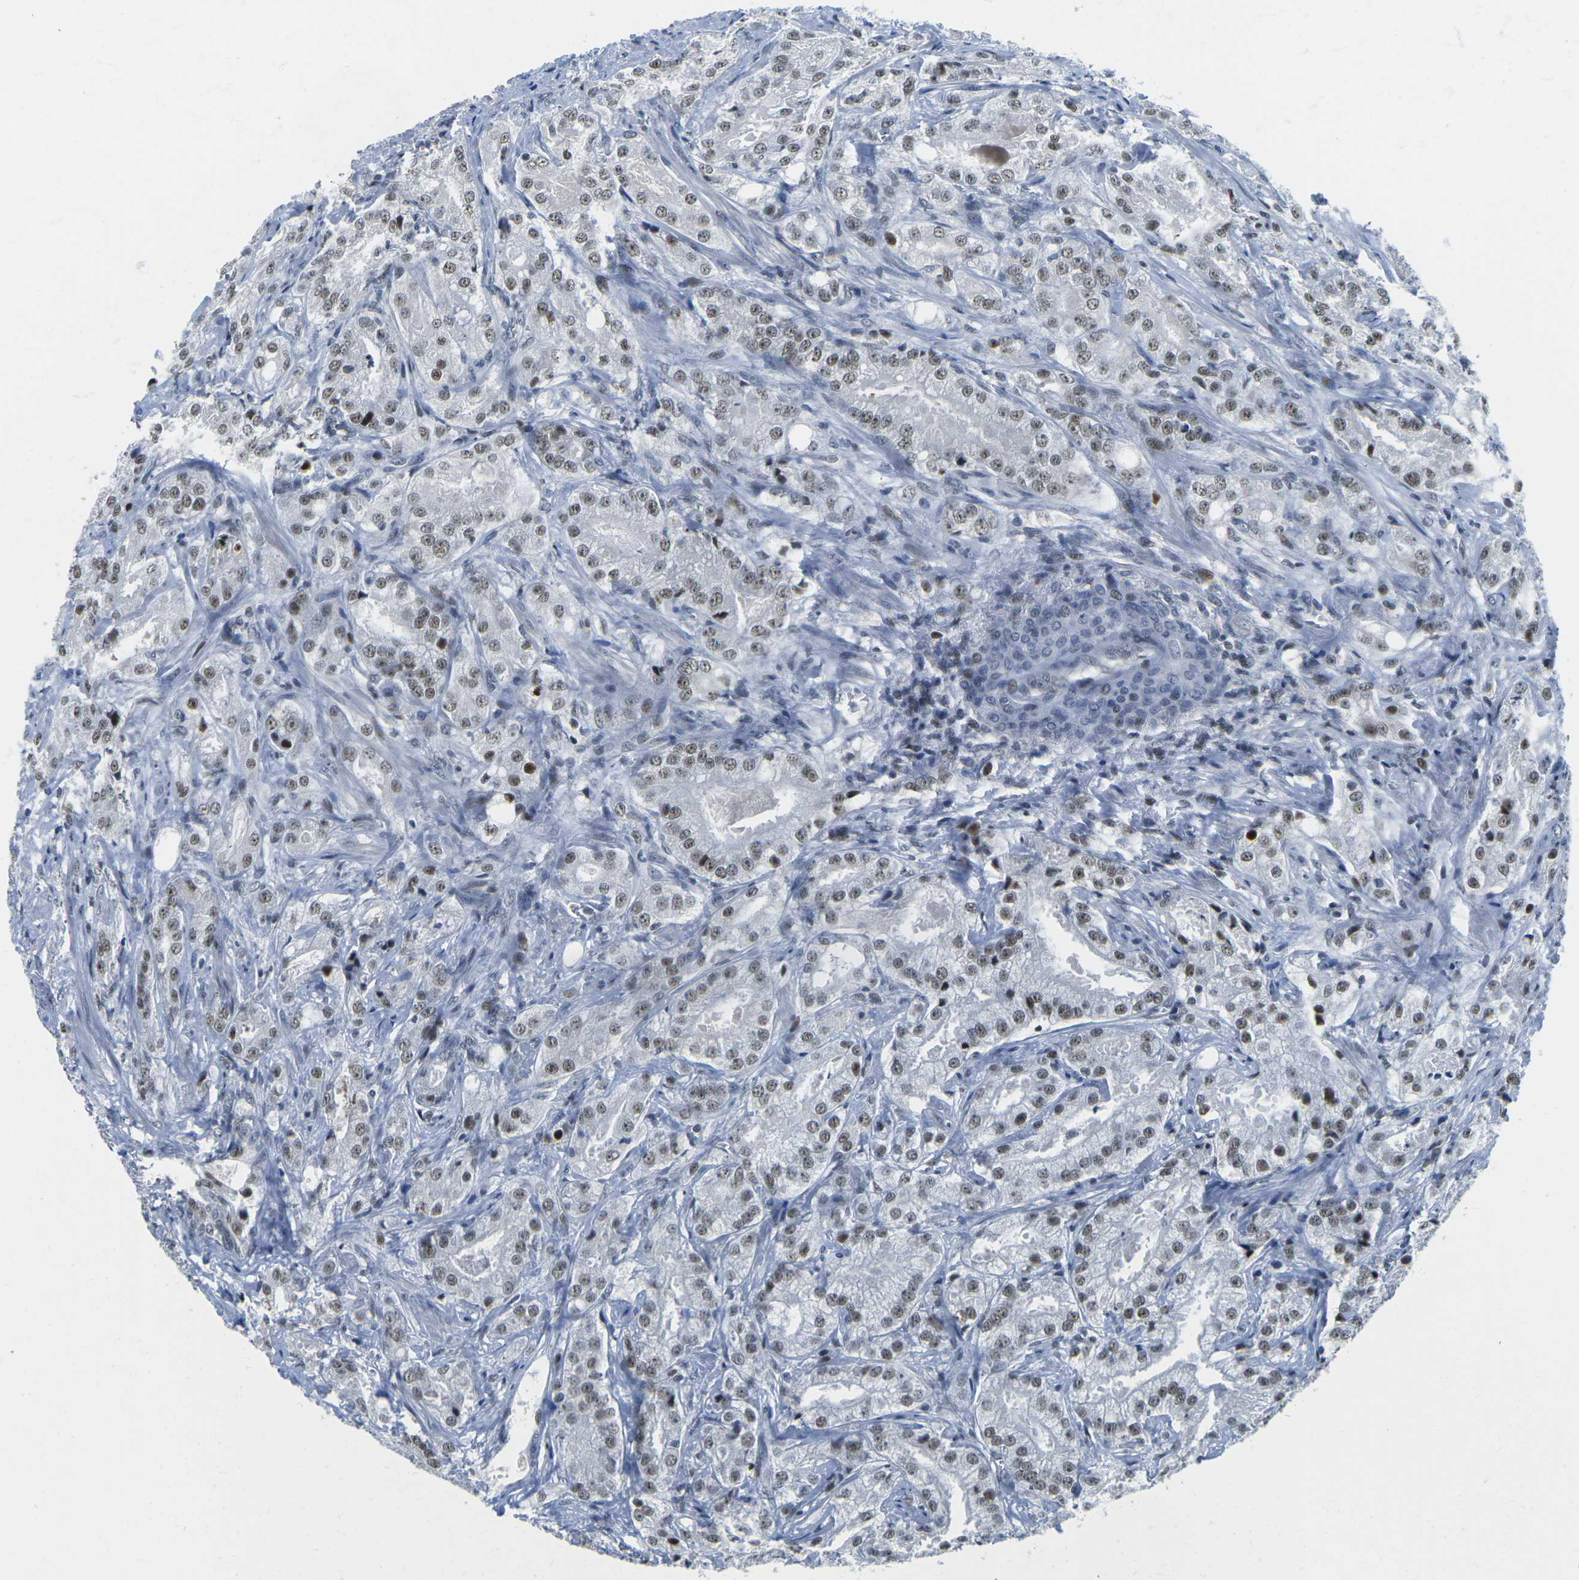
{"staining": {"intensity": "moderate", "quantity": ">75%", "location": "nuclear"}, "tissue": "prostate cancer", "cell_type": "Tumor cells", "image_type": "cancer", "snomed": [{"axis": "morphology", "description": "Adenocarcinoma, High grade"}, {"axis": "topography", "description": "Prostate"}], "caption": "Prostate high-grade adenocarcinoma was stained to show a protein in brown. There is medium levels of moderate nuclear positivity in approximately >75% of tumor cells.", "gene": "PRPF8", "patient": {"sex": "male", "age": 64}}